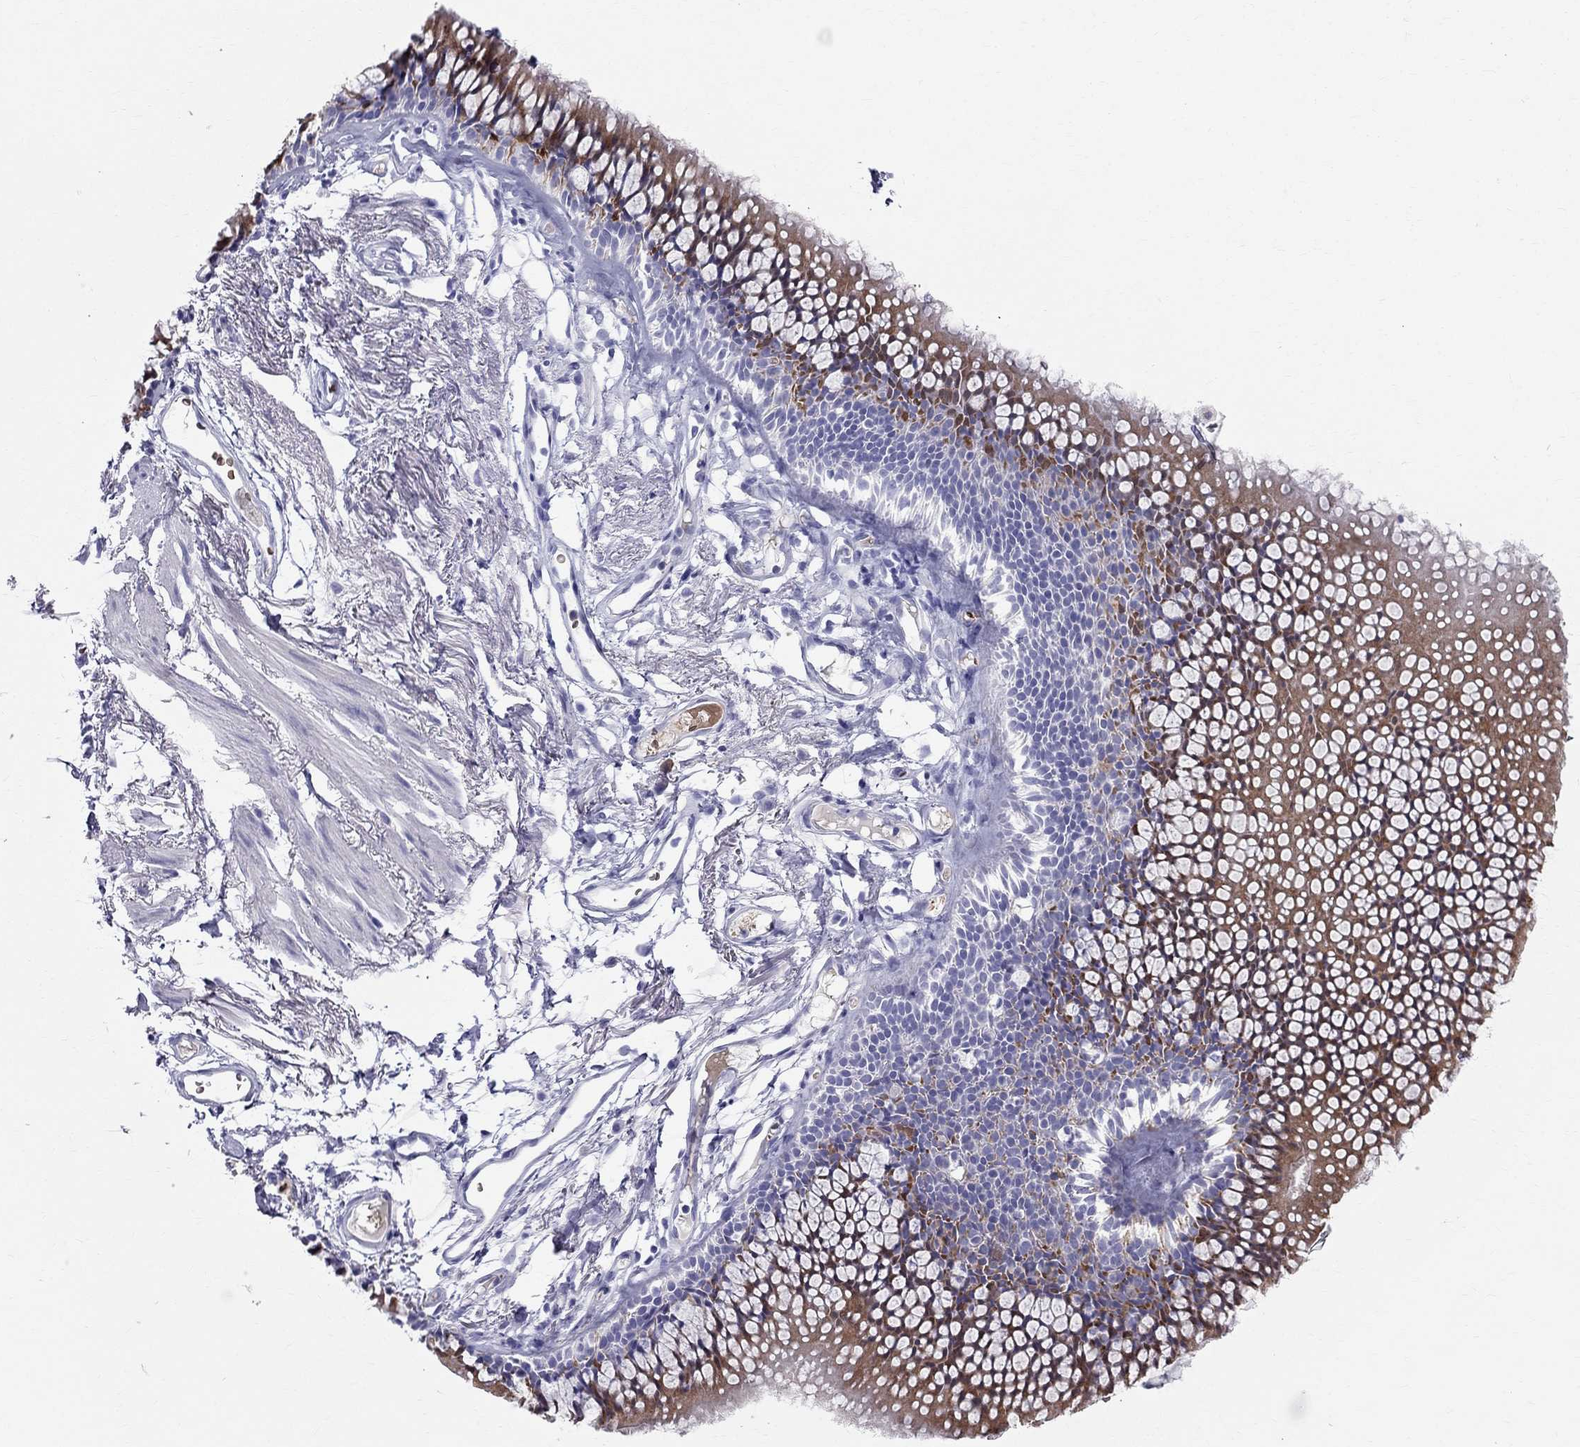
{"staining": {"intensity": "negative", "quantity": "none", "location": "none"}, "tissue": "soft tissue", "cell_type": "Chondrocytes", "image_type": "normal", "snomed": [{"axis": "morphology", "description": "Normal tissue, NOS"}, {"axis": "topography", "description": "Cartilage tissue"}, {"axis": "topography", "description": "Bronchus"}], "caption": "The image reveals no significant positivity in chondrocytes of soft tissue.", "gene": "DNAAF6", "patient": {"sex": "female", "age": 79}}